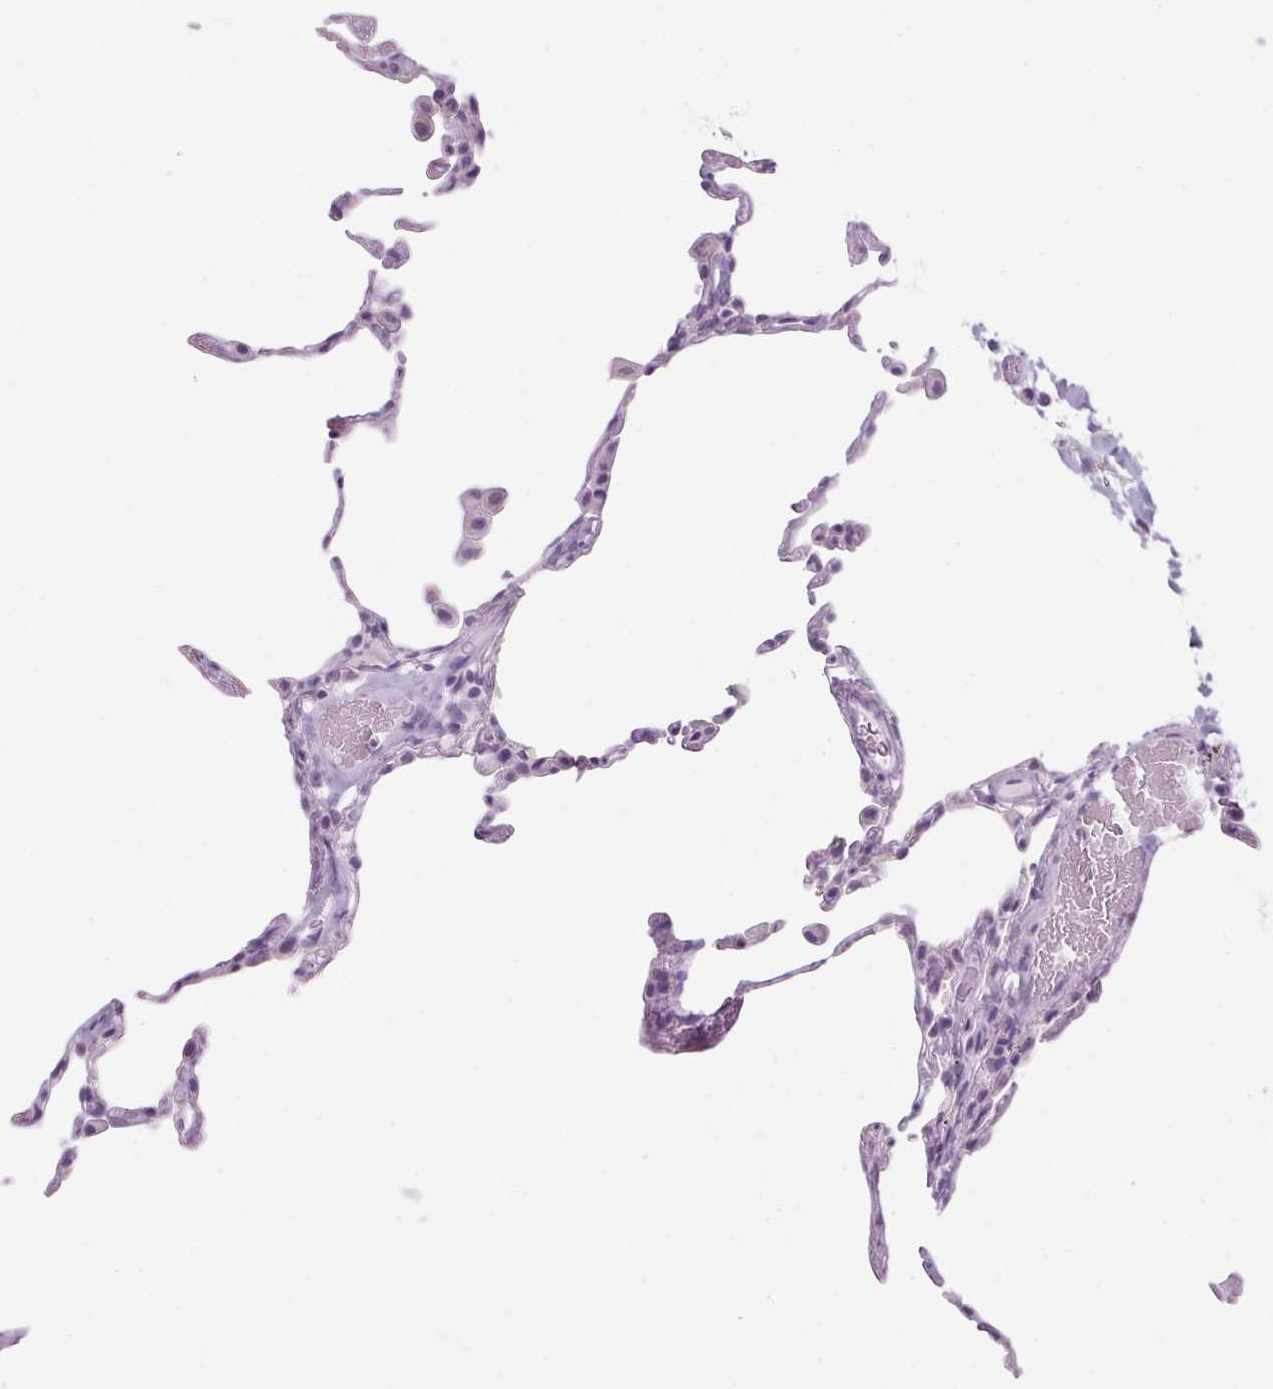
{"staining": {"intensity": "negative", "quantity": "none", "location": "none"}, "tissue": "lung", "cell_type": "Alveolar cells", "image_type": "normal", "snomed": [{"axis": "morphology", "description": "Normal tissue, NOS"}, {"axis": "topography", "description": "Lung"}], "caption": "High power microscopy micrograph of an IHC image of unremarkable lung, revealing no significant expression in alveolar cells.", "gene": "RPTN", "patient": {"sex": "female", "age": 57}}